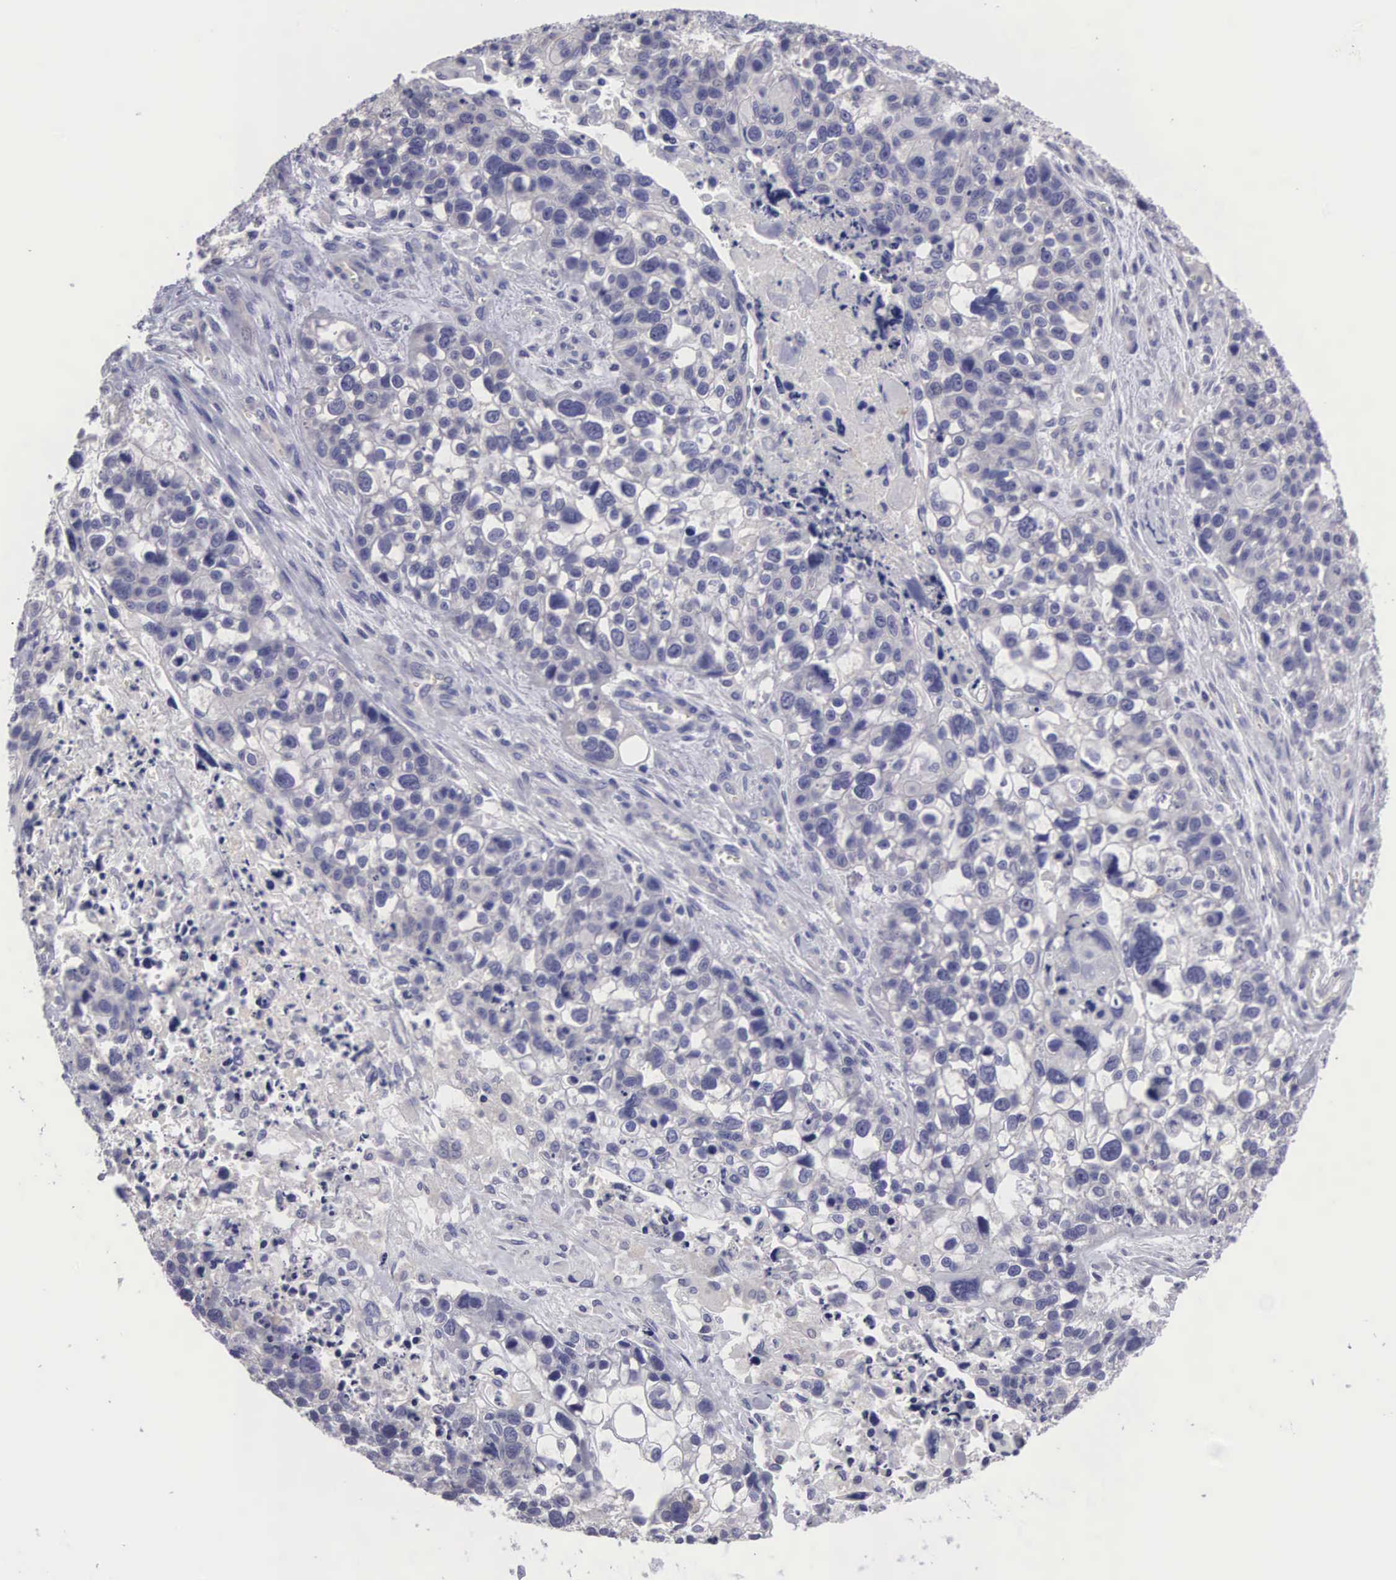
{"staining": {"intensity": "negative", "quantity": "none", "location": "none"}, "tissue": "lung cancer", "cell_type": "Tumor cells", "image_type": "cancer", "snomed": [{"axis": "morphology", "description": "Squamous cell carcinoma, NOS"}, {"axis": "topography", "description": "Lymph node"}, {"axis": "topography", "description": "Lung"}], "caption": "Lung squamous cell carcinoma was stained to show a protein in brown. There is no significant staining in tumor cells.", "gene": "SLITRK4", "patient": {"sex": "male", "age": 74}}